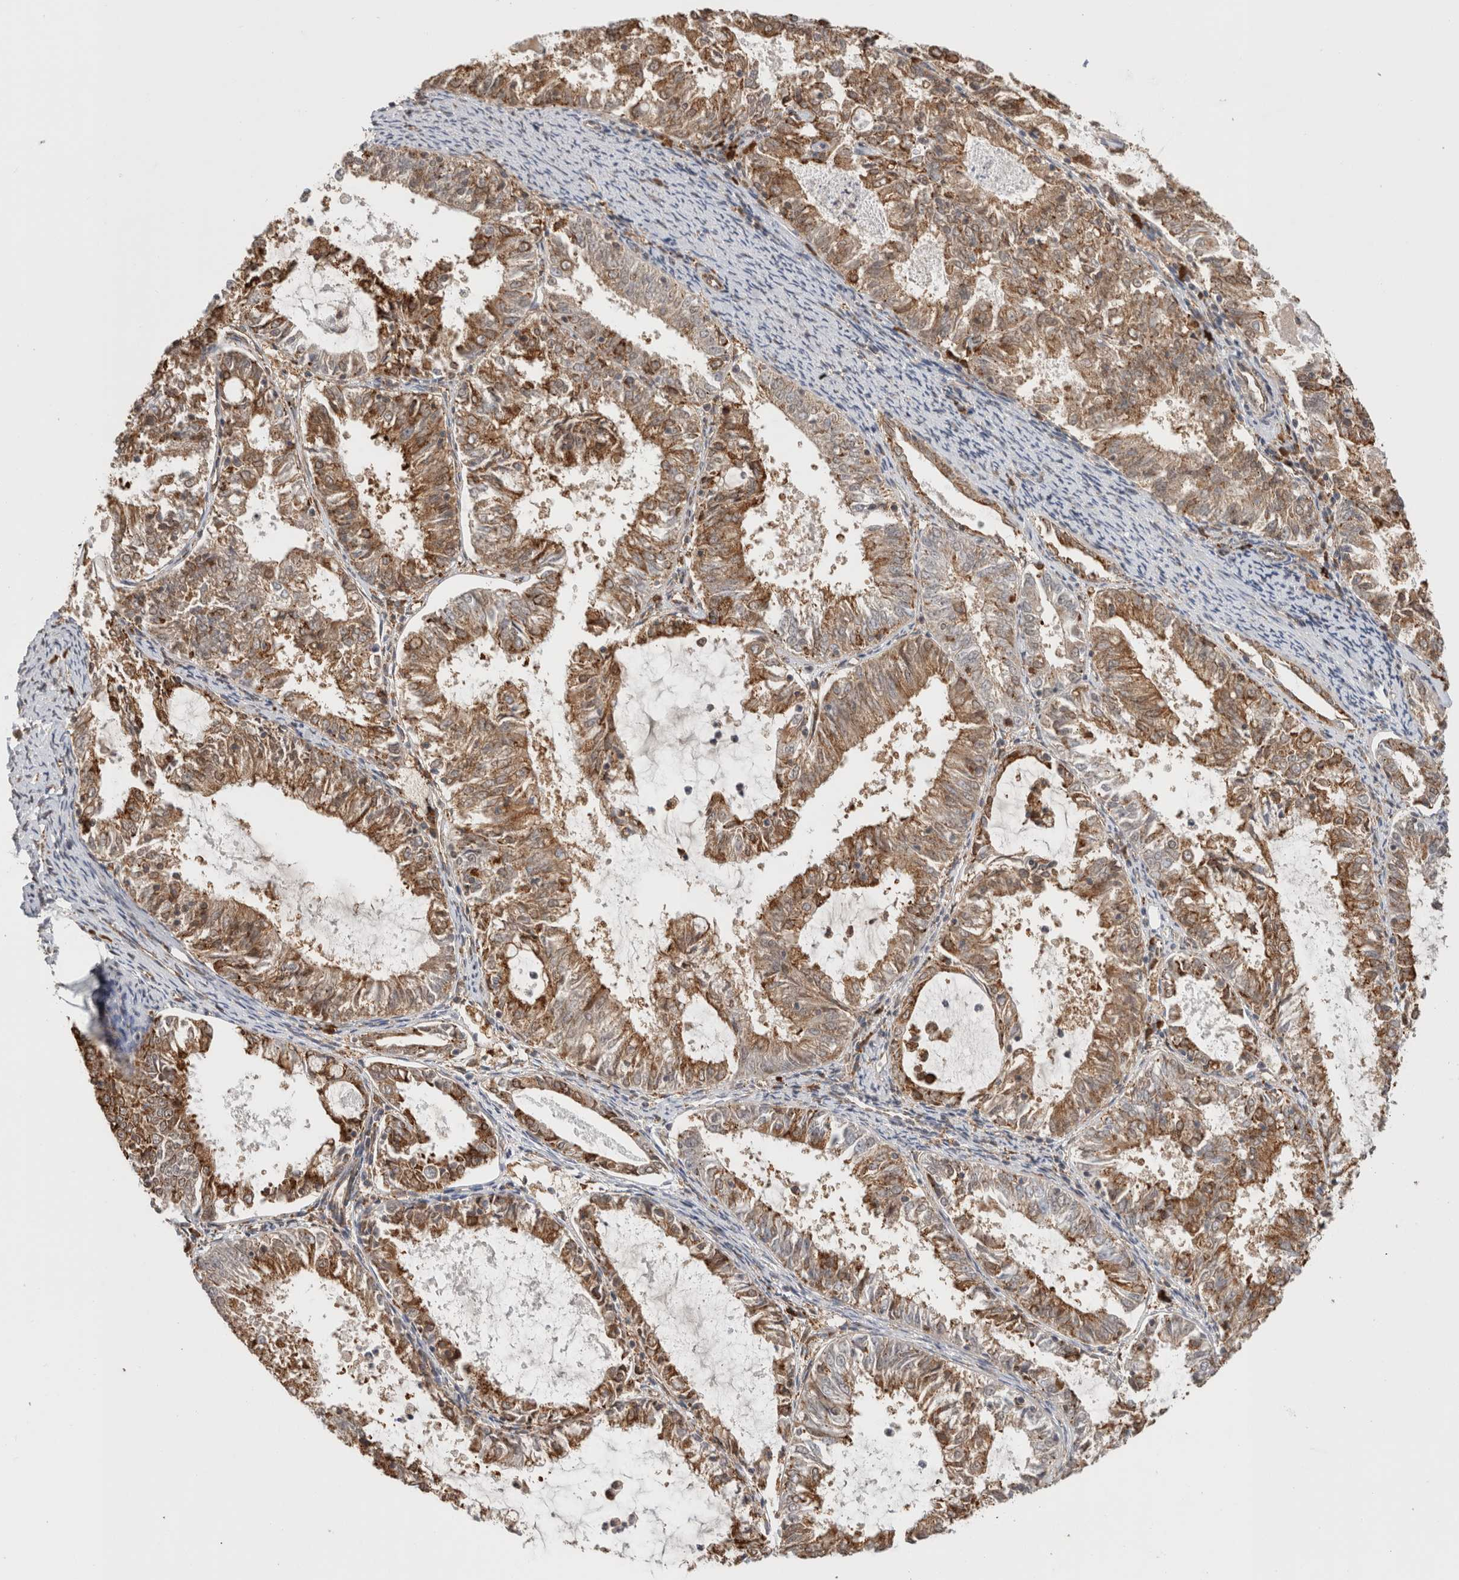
{"staining": {"intensity": "moderate", "quantity": ">75%", "location": "cytoplasmic/membranous"}, "tissue": "endometrial cancer", "cell_type": "Tumor cells", "image_type": "cancer", "snomed": [{"axis": "morphology", "description": "Adenocarcinoma, NOS"}, {"axis": "topography", "description": "Endometrium"}], "caption": "A brown stain highlights moderate cytoplasmic/membranous staining of a protein in human endometrial cancer (adenocarcinoma) tumor cells. The staining was performed using DAB, with brown indicating positive protein expression. Nuclei are stained blue with hematoxylin.", "gene": "MS4A7", "patient": {"sex": "female", "age": 57}}